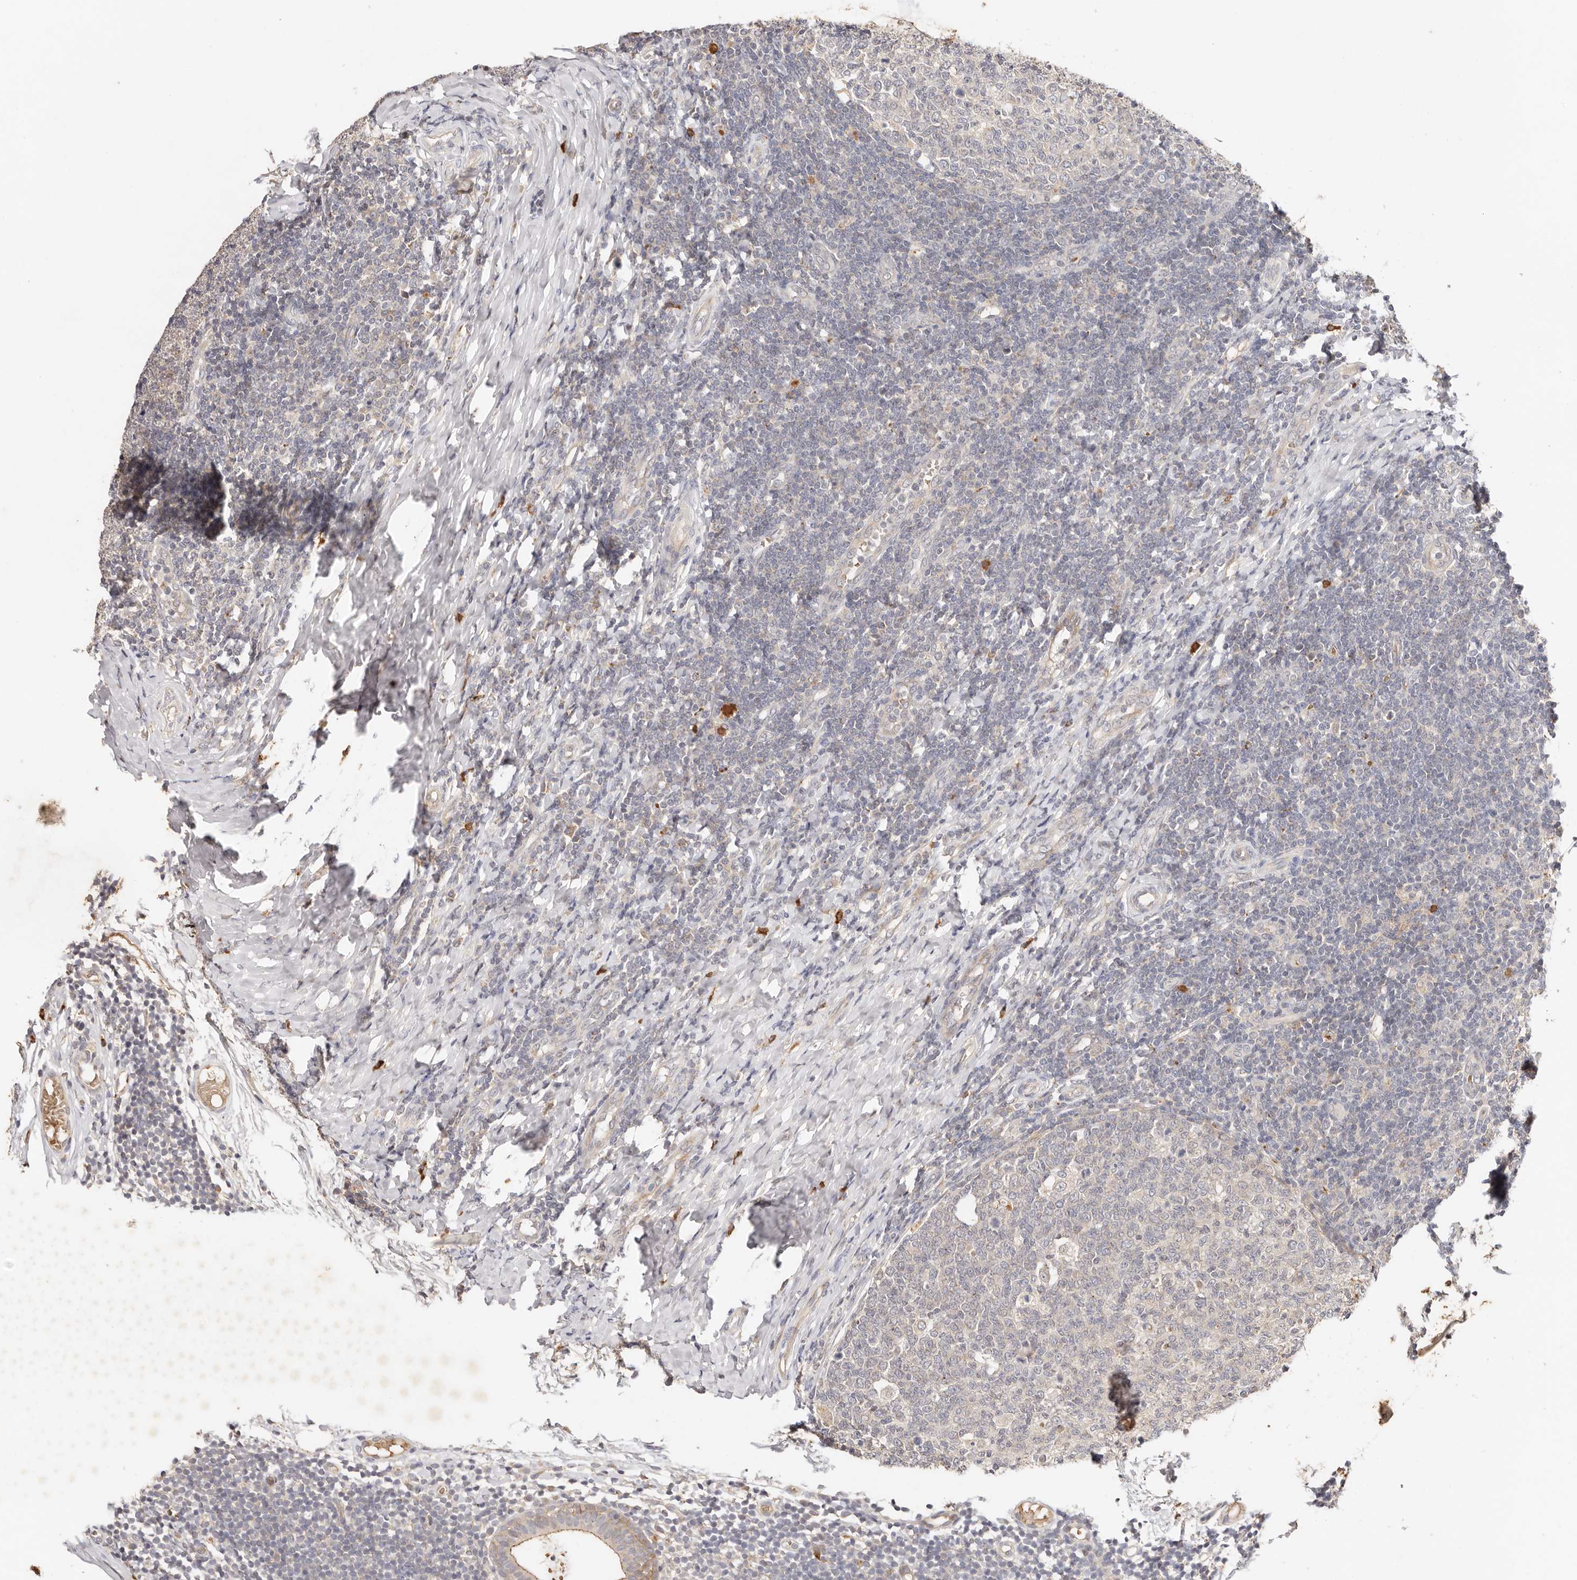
{"staining": {"intensity": "negative", "quantity": "none", "location": "none"}, "tissue": "tonsil", "cell_type": "Germinal center cells", "image_type": "normal", "snomed": [{"axis": "morphology", "description": "Normal tissue, NOS"}, {"axis": "topography", "description": "Tonsil"}], "caption": "IHC histopathology image of normal tonsil stained for a protein (brown), which shows no staining in germinal center cells. Nuclei are stained in blue.", "gene": "CXADR", "patient": {"sex": "female", "age": 19}}